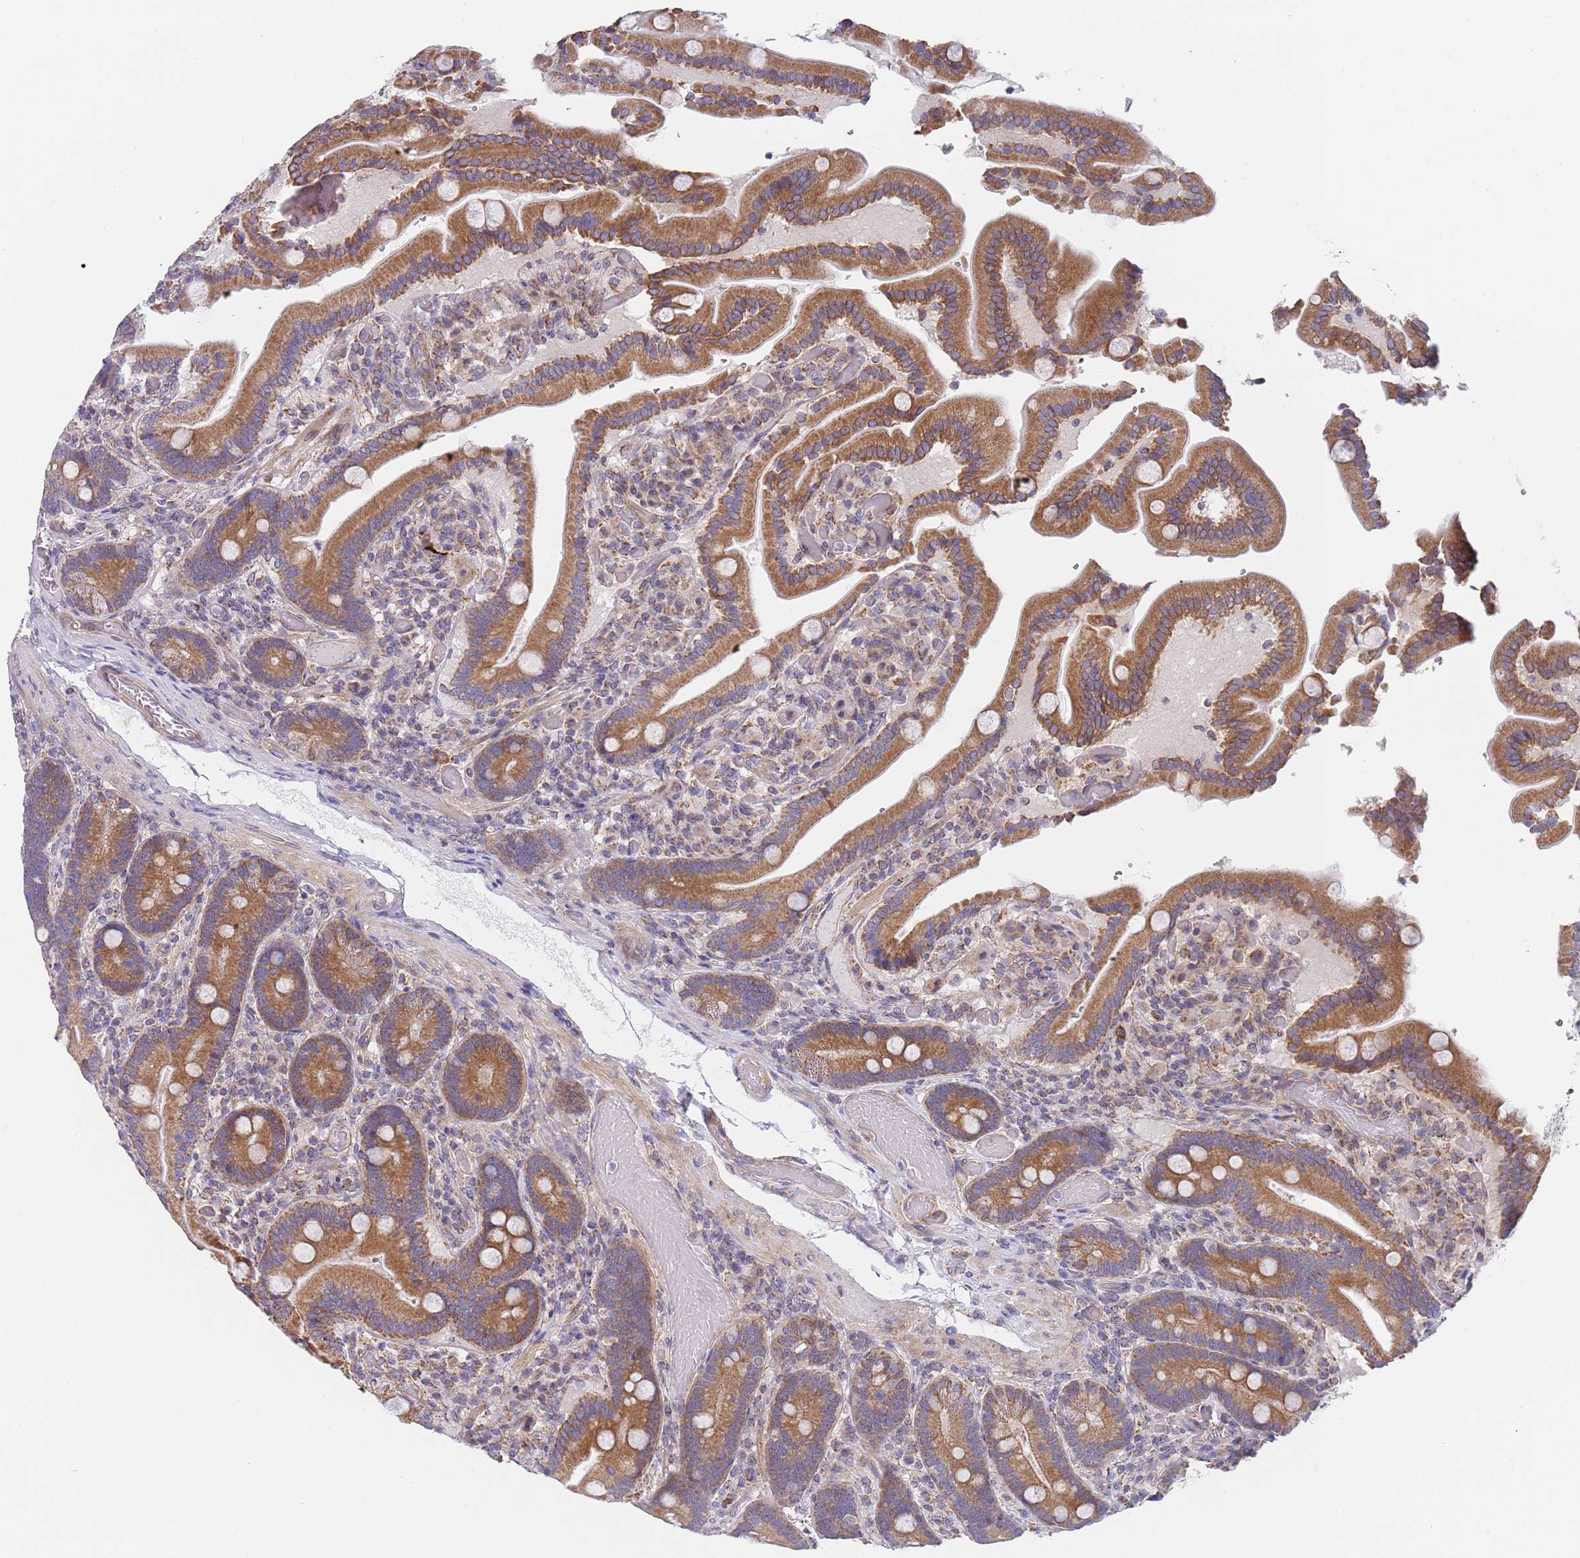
{"staining": {"intensity": "moderate", "quantity": ">75%", "location": "cytoplasmic/membranous"}, "tissue": "duodenum", "cell_type": "Glandular cells", "image_type": "normal", "snomed": [{"axis": "morphology", "description": "Normal tissue, NOS"}, {"axis": "topography", "description": "Duodenum"}], "caption": "A micrograph of duodenum stained for a protein shows moderate cytoplasmic/membranous brown staining in glandular cells. Using DAB (brown) and hematoxylin (blue) stains, captured at high magnification using brightfield microscopy.", "gene": "PWWP3A", "patient": {"sex": "female", "age": 62}}